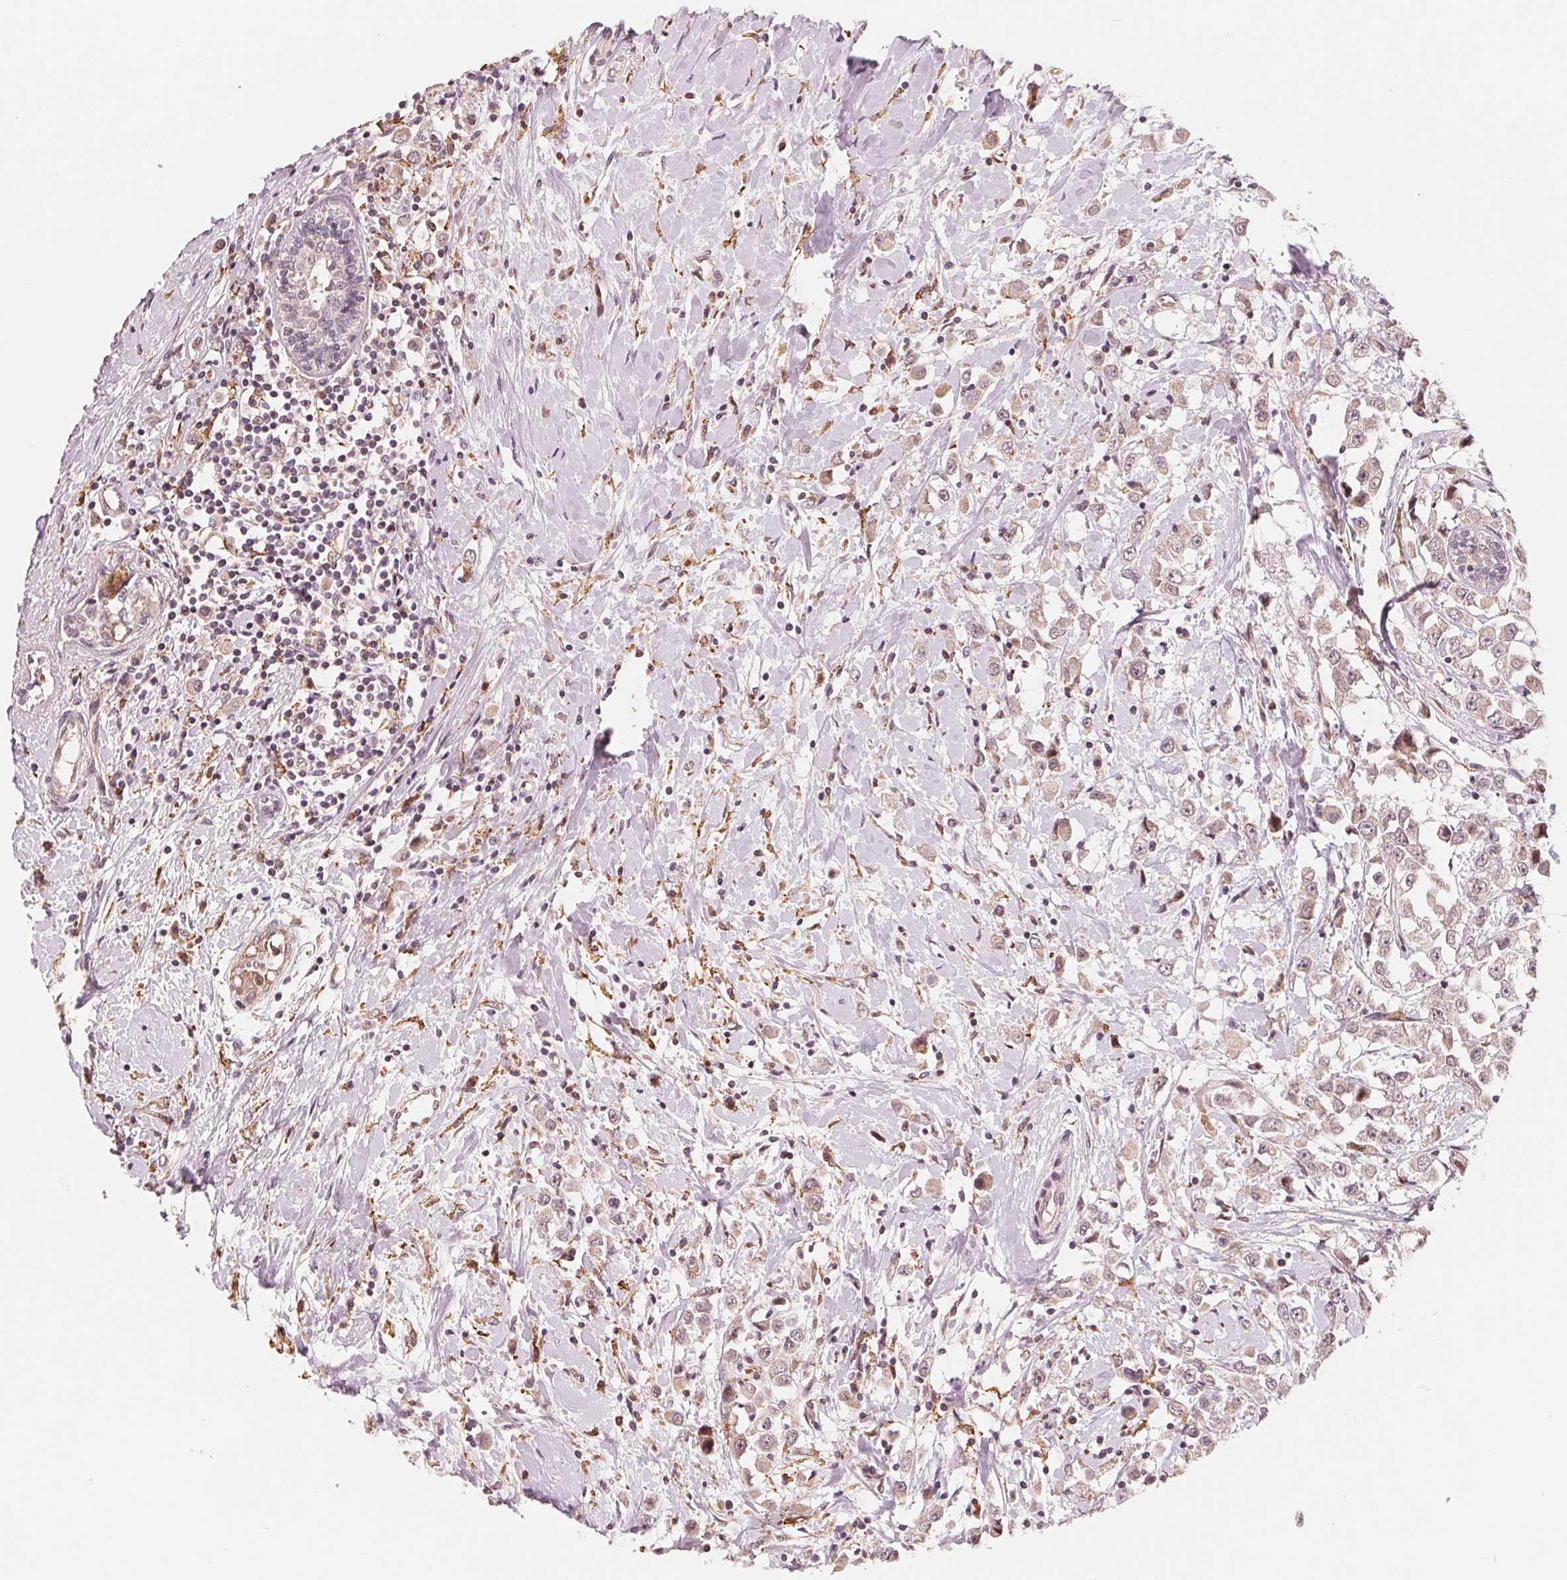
{"staining": {"intensity": "weak", "quantity": ">75%", "location": "cytoplasmic/membranous"}, "tissue": "breast cancer", "cell_type": "Tumor cells", "image_type": "cancer", "snomed": [{"axis": "morphology", "description": "Duct carcinoma"}, {"axis": "topography", "description": "Breast"}], "caption": "Breast cancer stained with a protein marker exhibits weak staining in tumor cells.", "gene": "IL9R", "patient": {"sex": "female", "age": 61}}